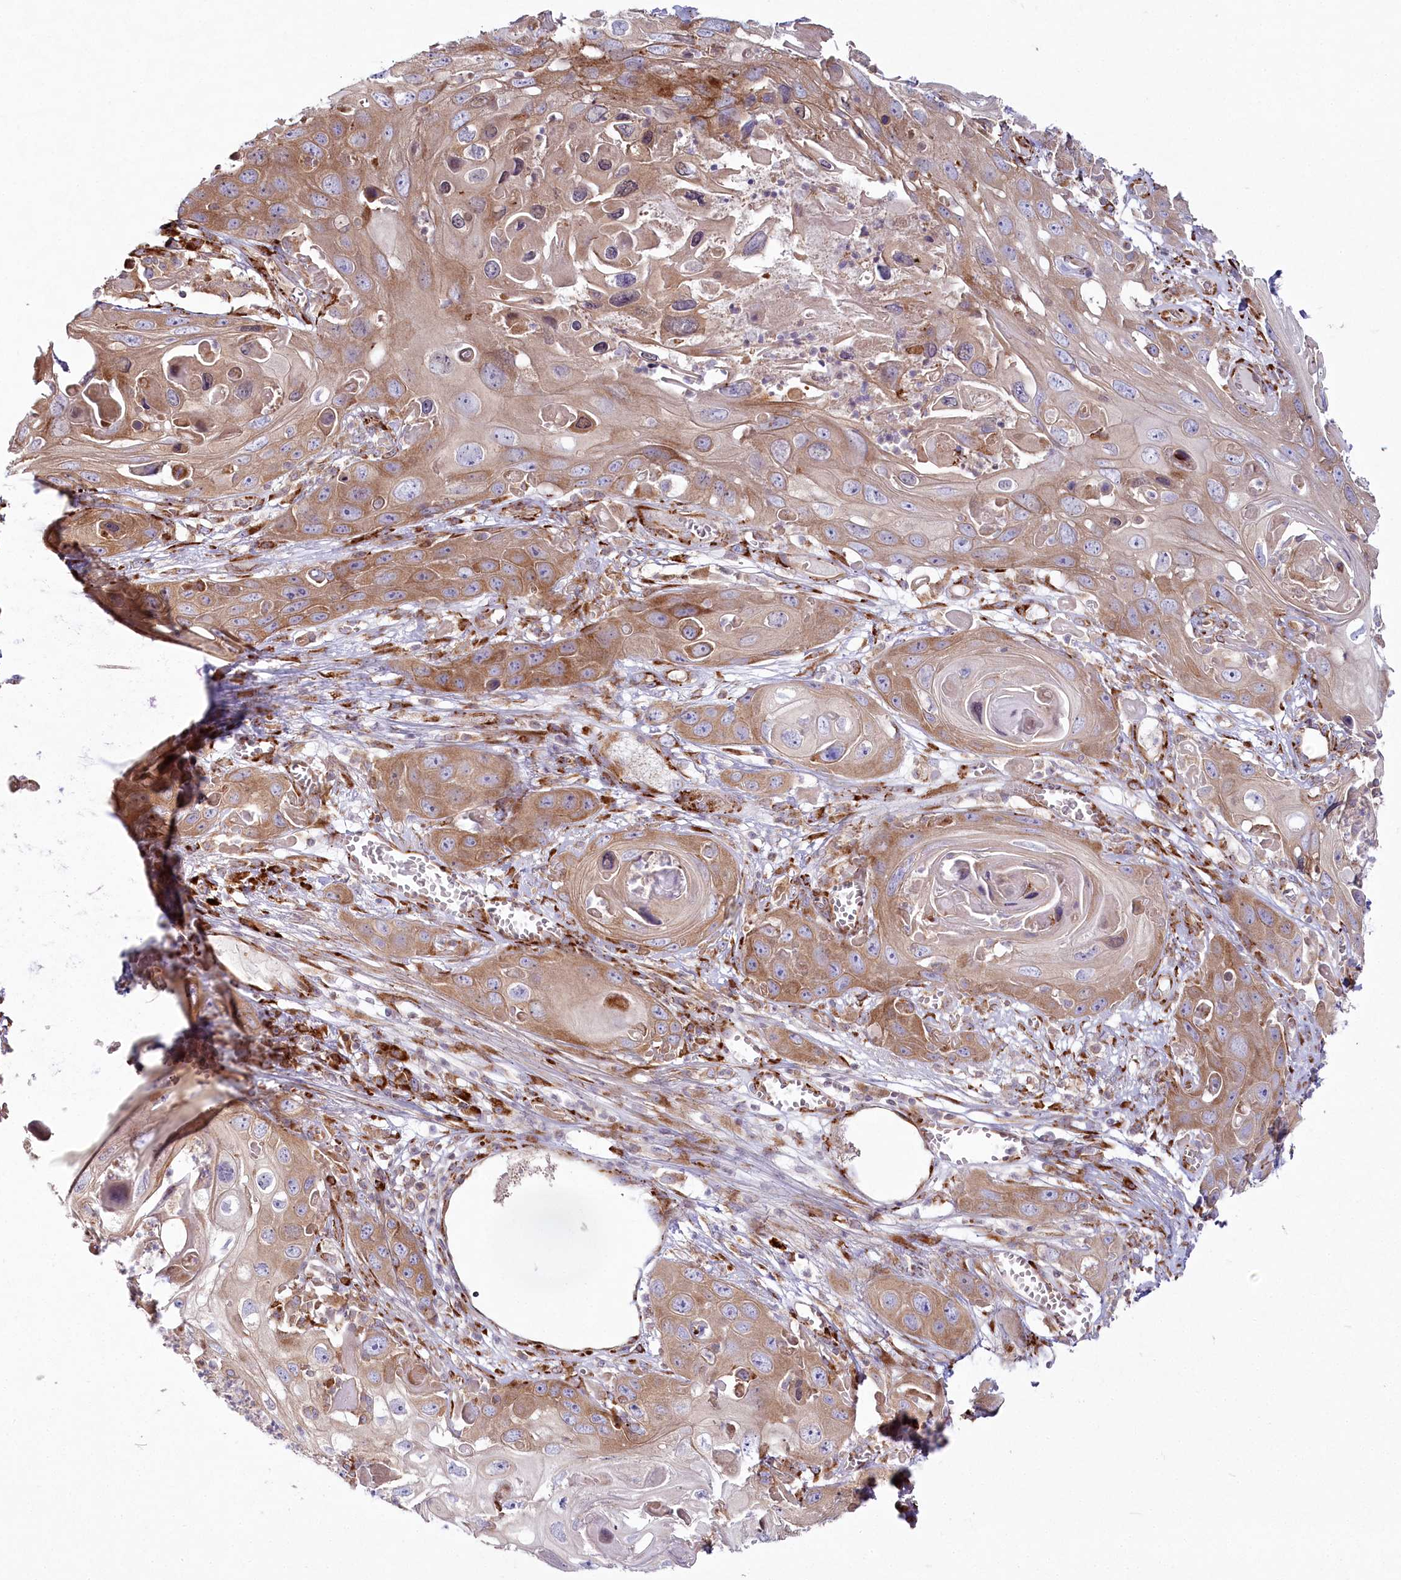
{"staining": {"intensity": "moderate", "quantity": ">75%", "location": "cytoplasmic/membranous"}, "tissue": "skin cancer", "cell_type": "Tumor cells", "image_type": "cancer", "snomed": [{"axis": "morphology", "description": "Squamous cell carcinoma, NOS"}, {"axis": "topography", "description": "Skin"}], "caption": "Moderate cytoplasmic/membranous expression for a protein is appreciated in approximately >75% of tumor cells of skin cancer (squamous cell carcinoma) using immunohistochemistry (IHC).", "gene": "POGLUT1", "patient": {"sex": "male", "age": 55}}